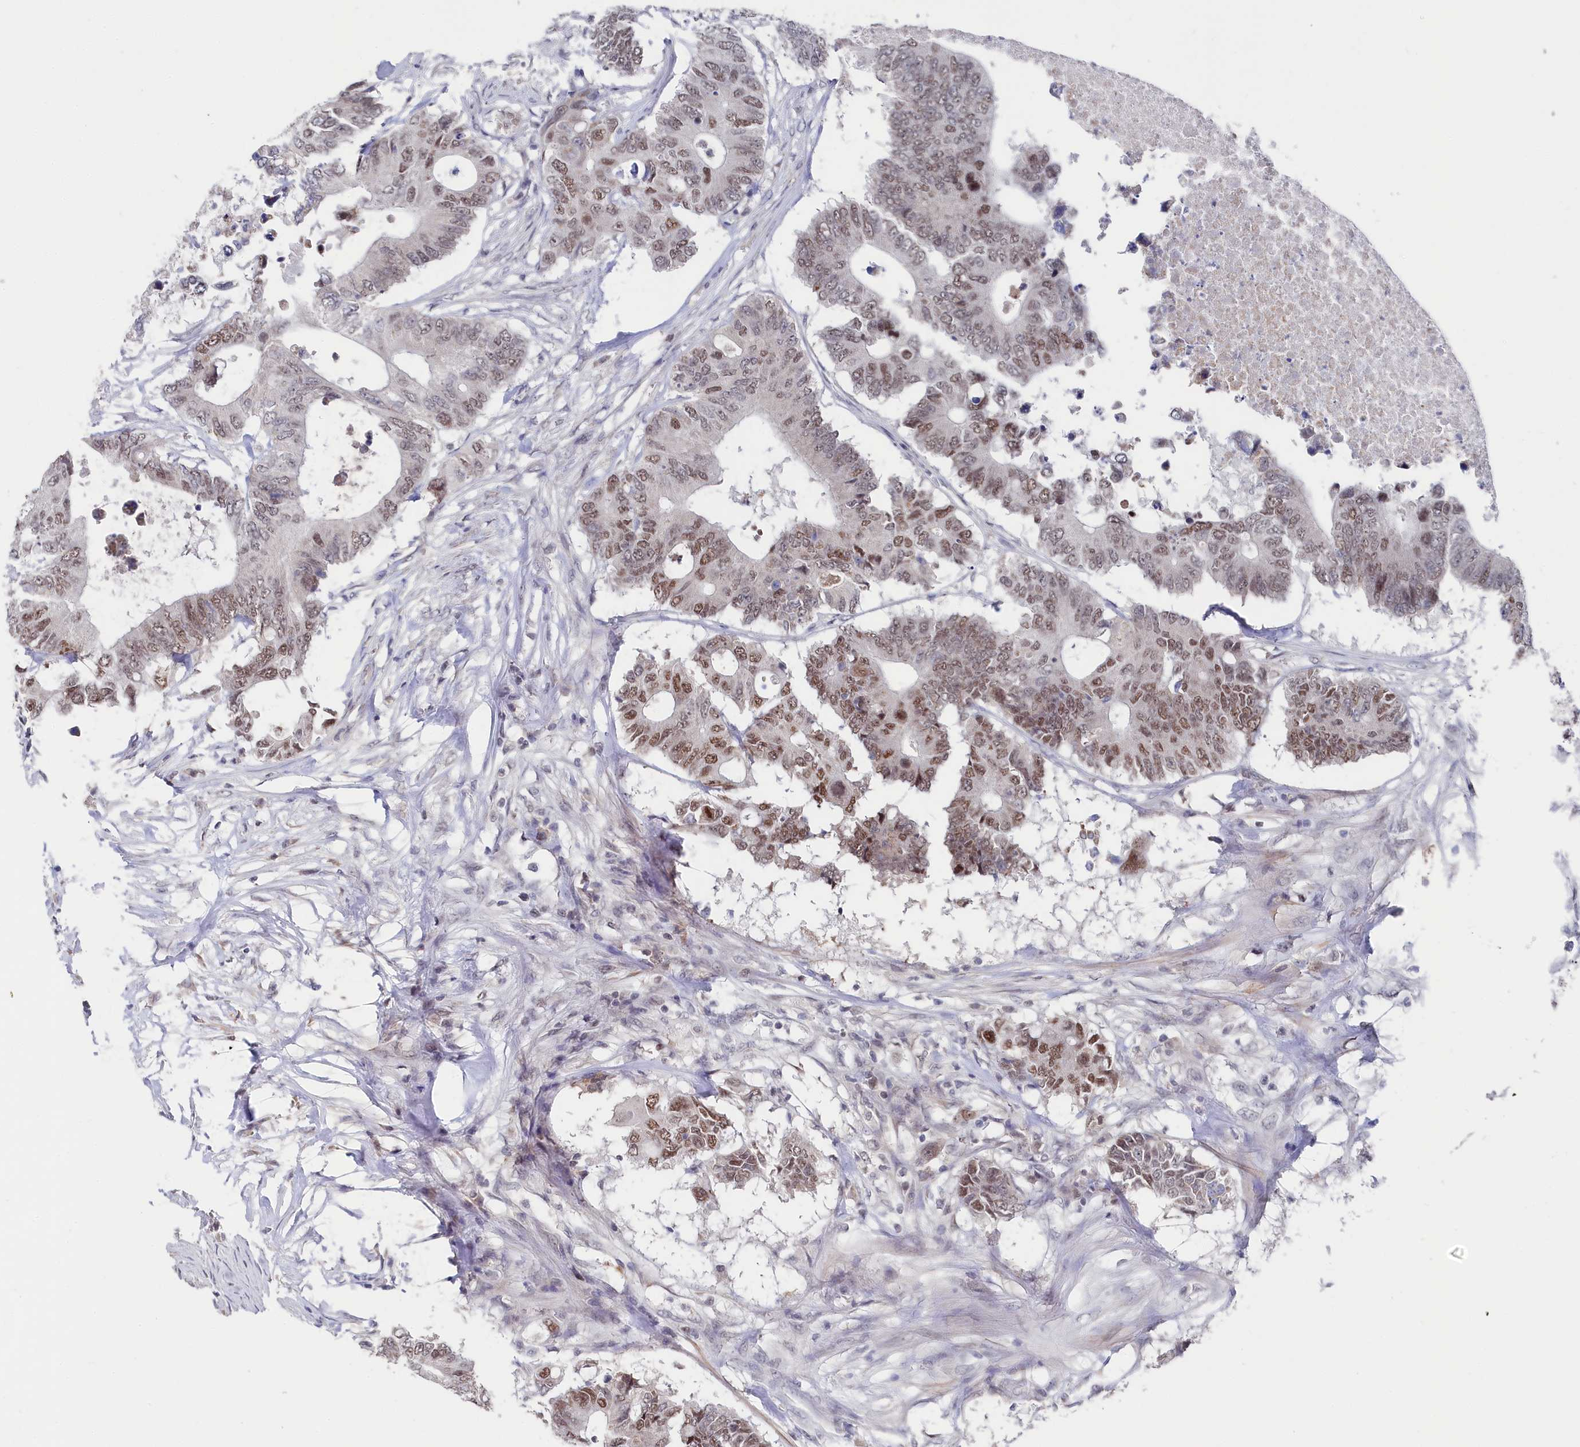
{"staining": {"intensity": "moderate", "quantity": ">75%", "location": "nuclear"}, "tissue": "colorectal cancer", "cell_type": "Tumor cells", "image_type": "cancer", "snomed": [{"axis": "morphology", "description": "Adenocarcinoma, NOS"}, {"axis": "topography", "description": "Colon"}], "caption": "Immunohistochemical staining of colorectal adenocarcinoma displays moderate nuclear protein staining in about >75% of tumor cells. The protein is shown in brown color, while the nuclei are stained blue.", "gene": "TIGD4", "patient": {"sex": "male", "age": 71}}